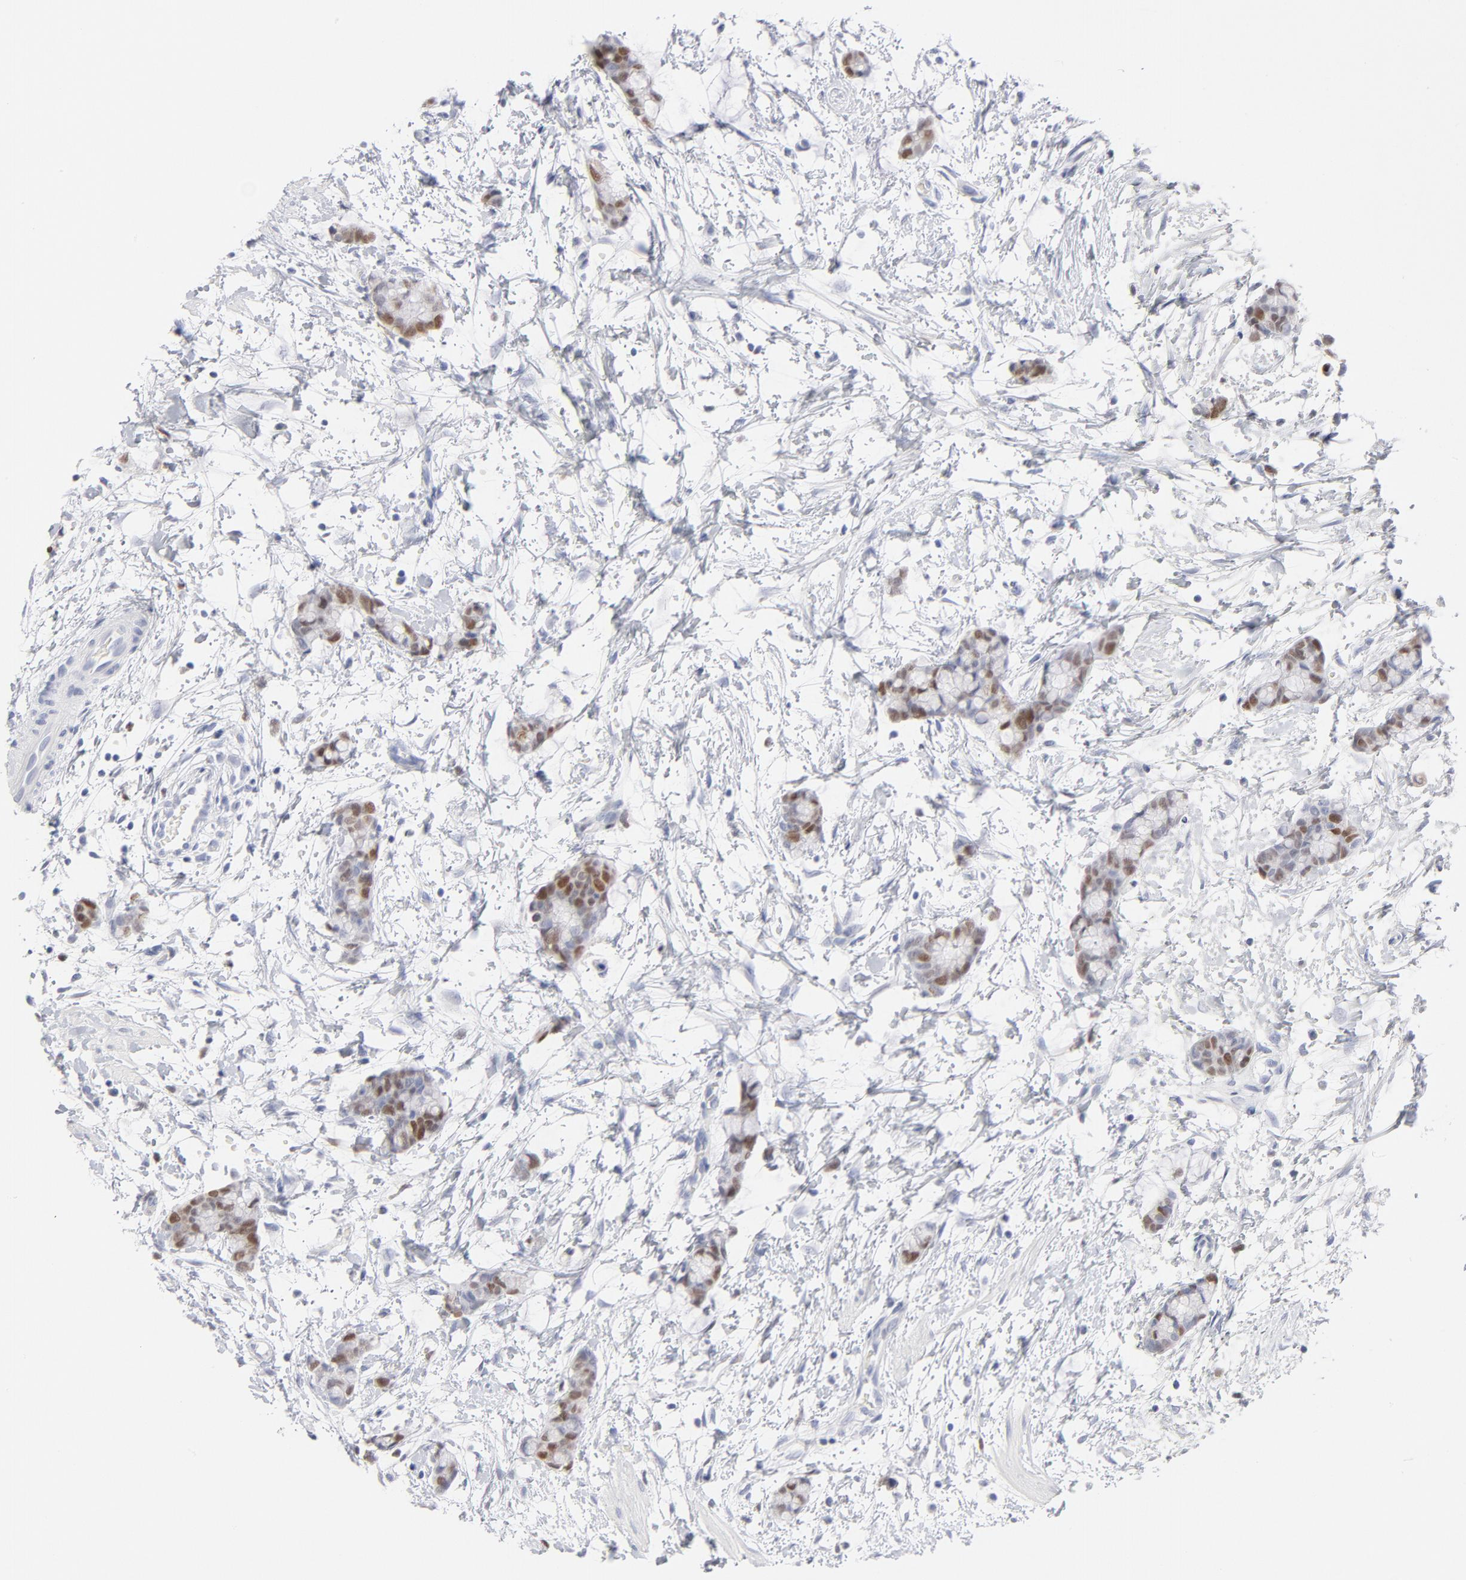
{"staining": {"intensity": "moderate", "quantity": "25%-75%", "location": "nuclear"}, "tissue": "colorectal cancer", "cell_type": "Tumor cells", "image_type": "cancer", "snomed": [{"axis": "morphology", "description": "Adenocarcinoma, NOS"}, {"axis": "topography", "description": "Colon"}], "caption": "A high-resolution photomicrograph shows IHC staining of adenocarcinoma (colorectal), which exhibits moderate nuclear expression in about 25%-75% of tumor cells.", "gene": "MCM7", "patient": {"sex": "male", "age": 14}}